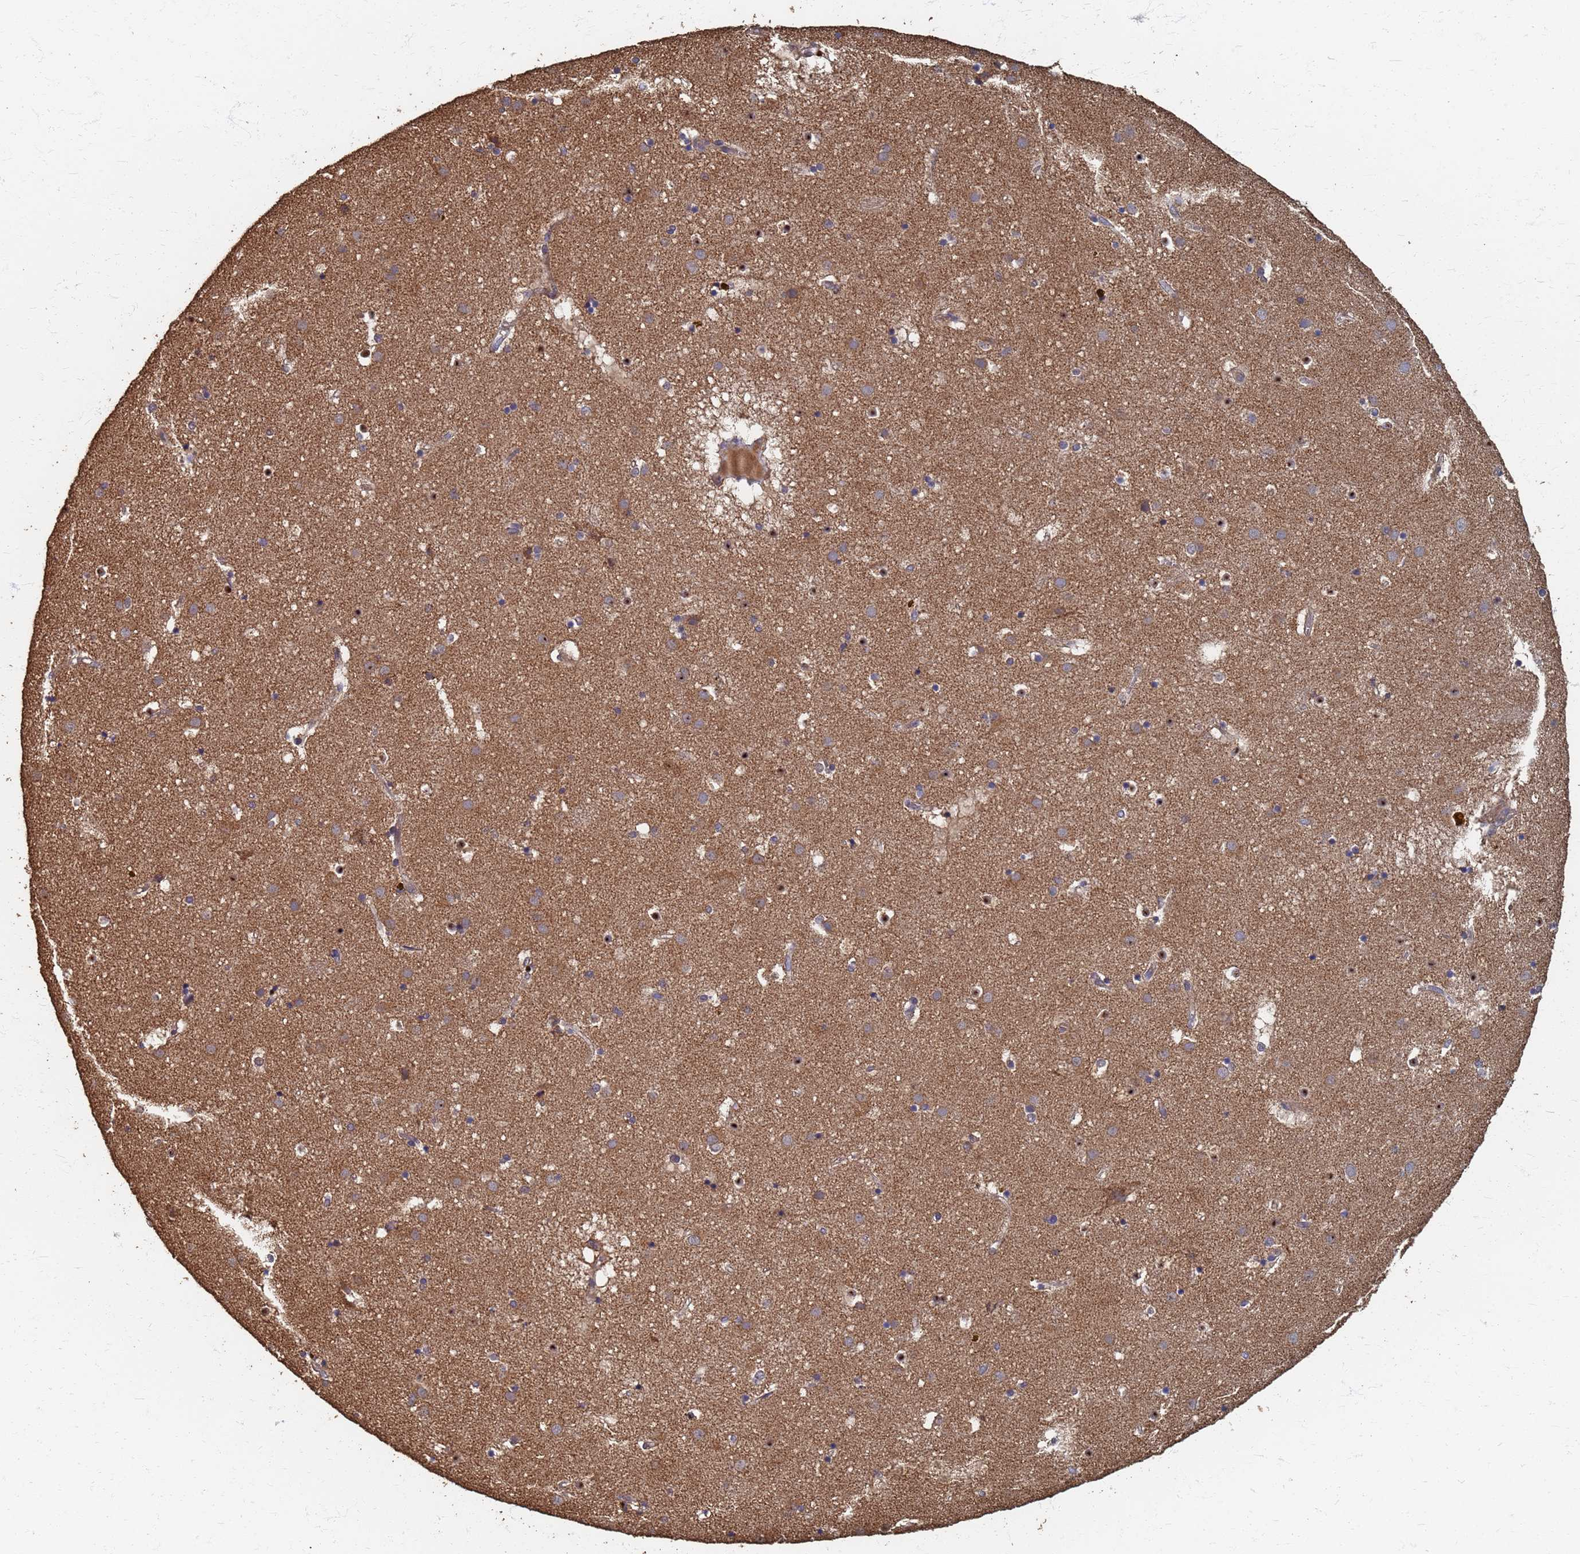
{"staining": {"intensity": "negative", "quantity": "none", "location": "none"}, "tissue": "caudate", "cell_type": "Glial cells", "image_type": "normal", "snomed": [{"axis": "morphology", "description": "Normal tissue, NOS"}, {"axis": "topography", "description": "Lateral ventricle wall"}], "caption": "IHC histopathology image of unremarkable caudate: caudate stained with DAB exhibits no significant protein positivity in glial cells. (DAB (3,3'-diaminobenzidine) immunohistochemistry (IHC) visualized using brightfield microscopy, high magnification).", "gene": "DPH5", "patient": {"sex": "male", "age": 70}}